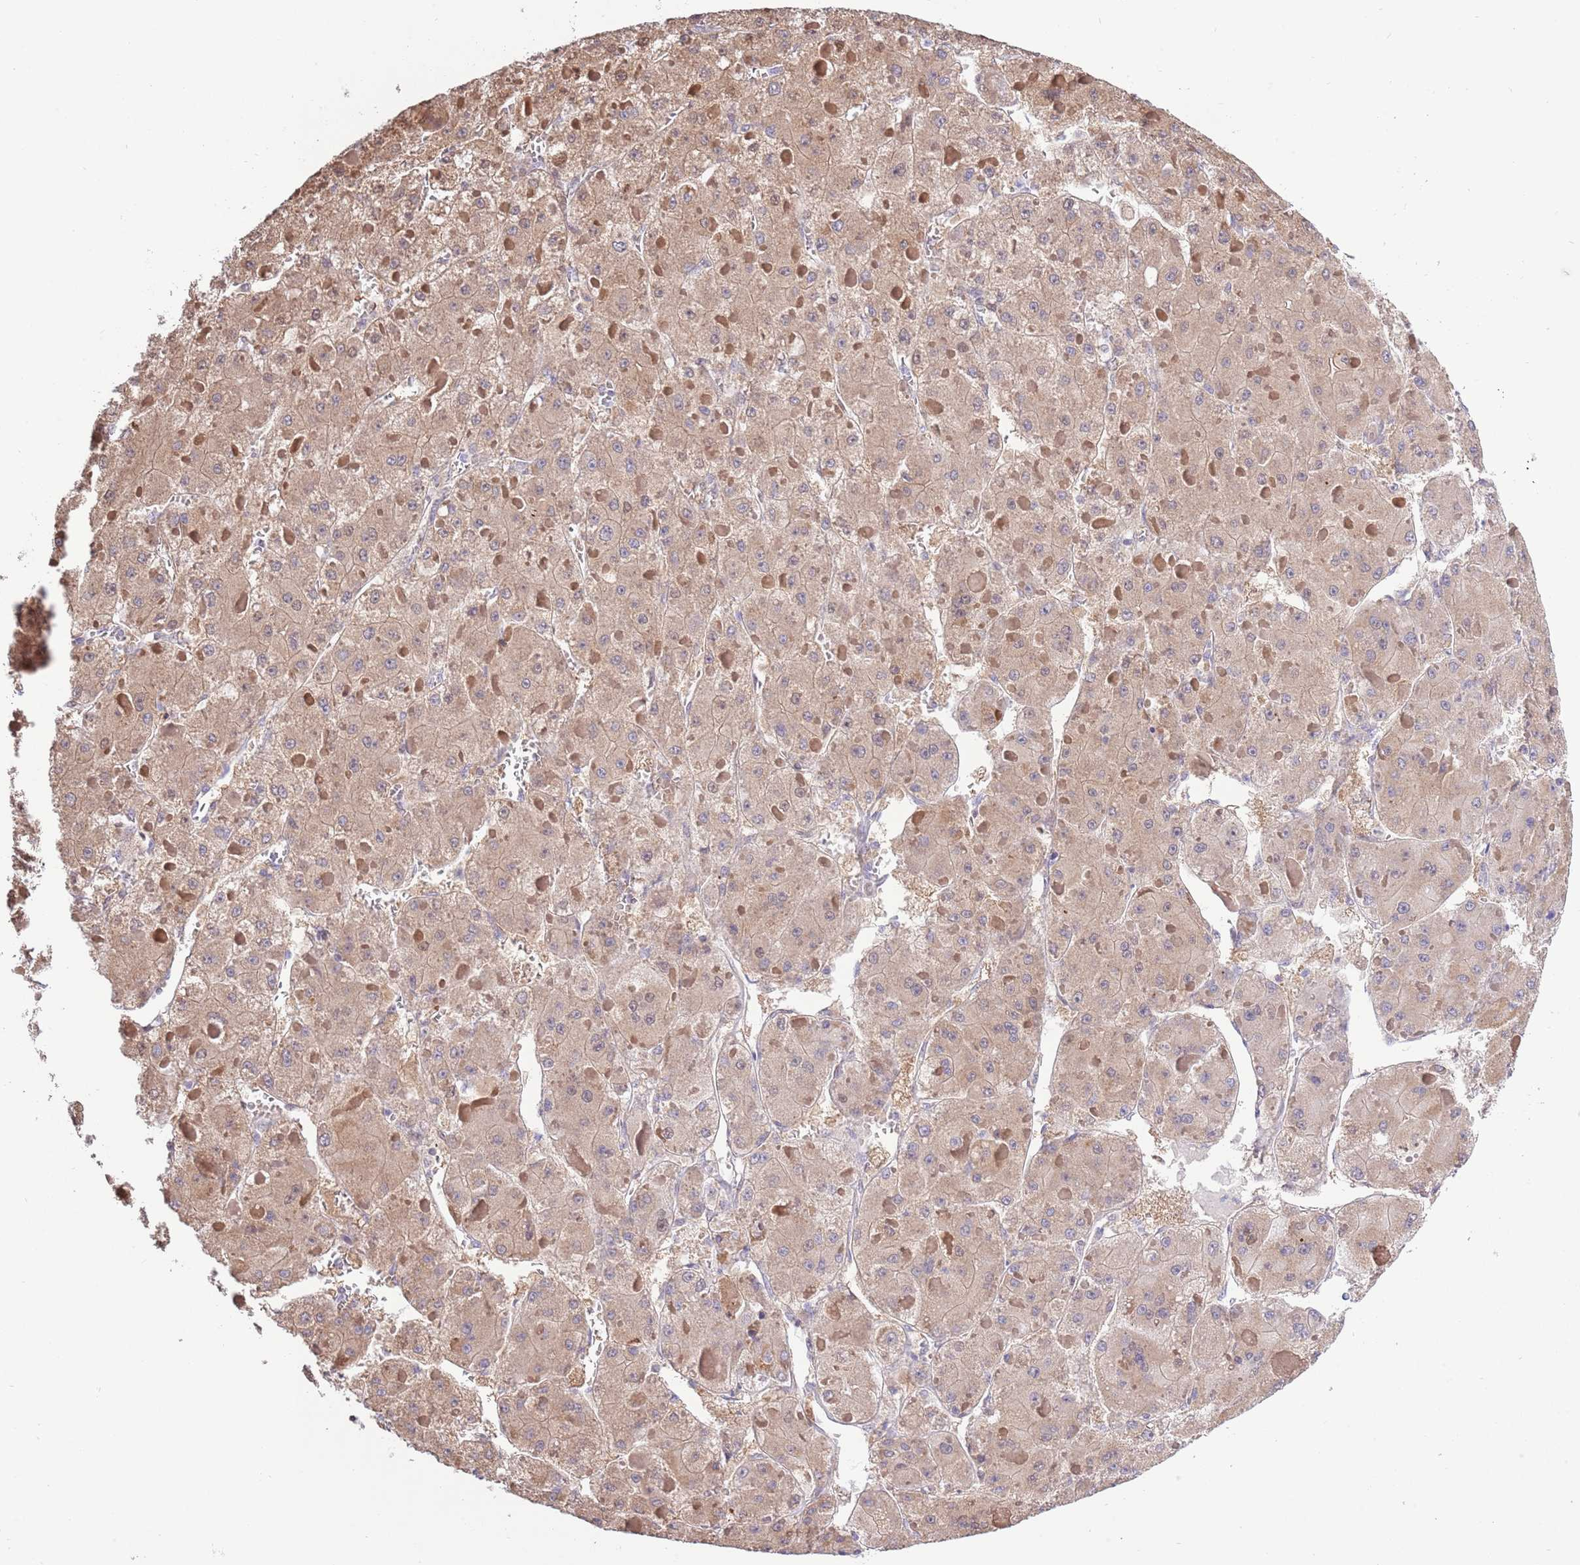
{"staining": {"intensity": "weak", "quantity": ">75%", "location": "cytoplasmic/membranous"}, "tissue": "liver cancer", "cell_type": "Tumor cells", "image_type": "cancer", "snomed": [{"axis": "morphology", "description": "Carcinoma, Hepatocellular, NOS"}, {"axis": "topography", "description": "Liver"}], "caption": "Immunohistochemistry (IHC) micrograph of human liver hepatocellular carcinoma stained for a protein (brown), which displays low levels of weak cytoplasmic/membranous staining in approximately >75% of tumor cells.", "gene": "ARL2BP", "patient": {"sex": "female", "age": 73}}